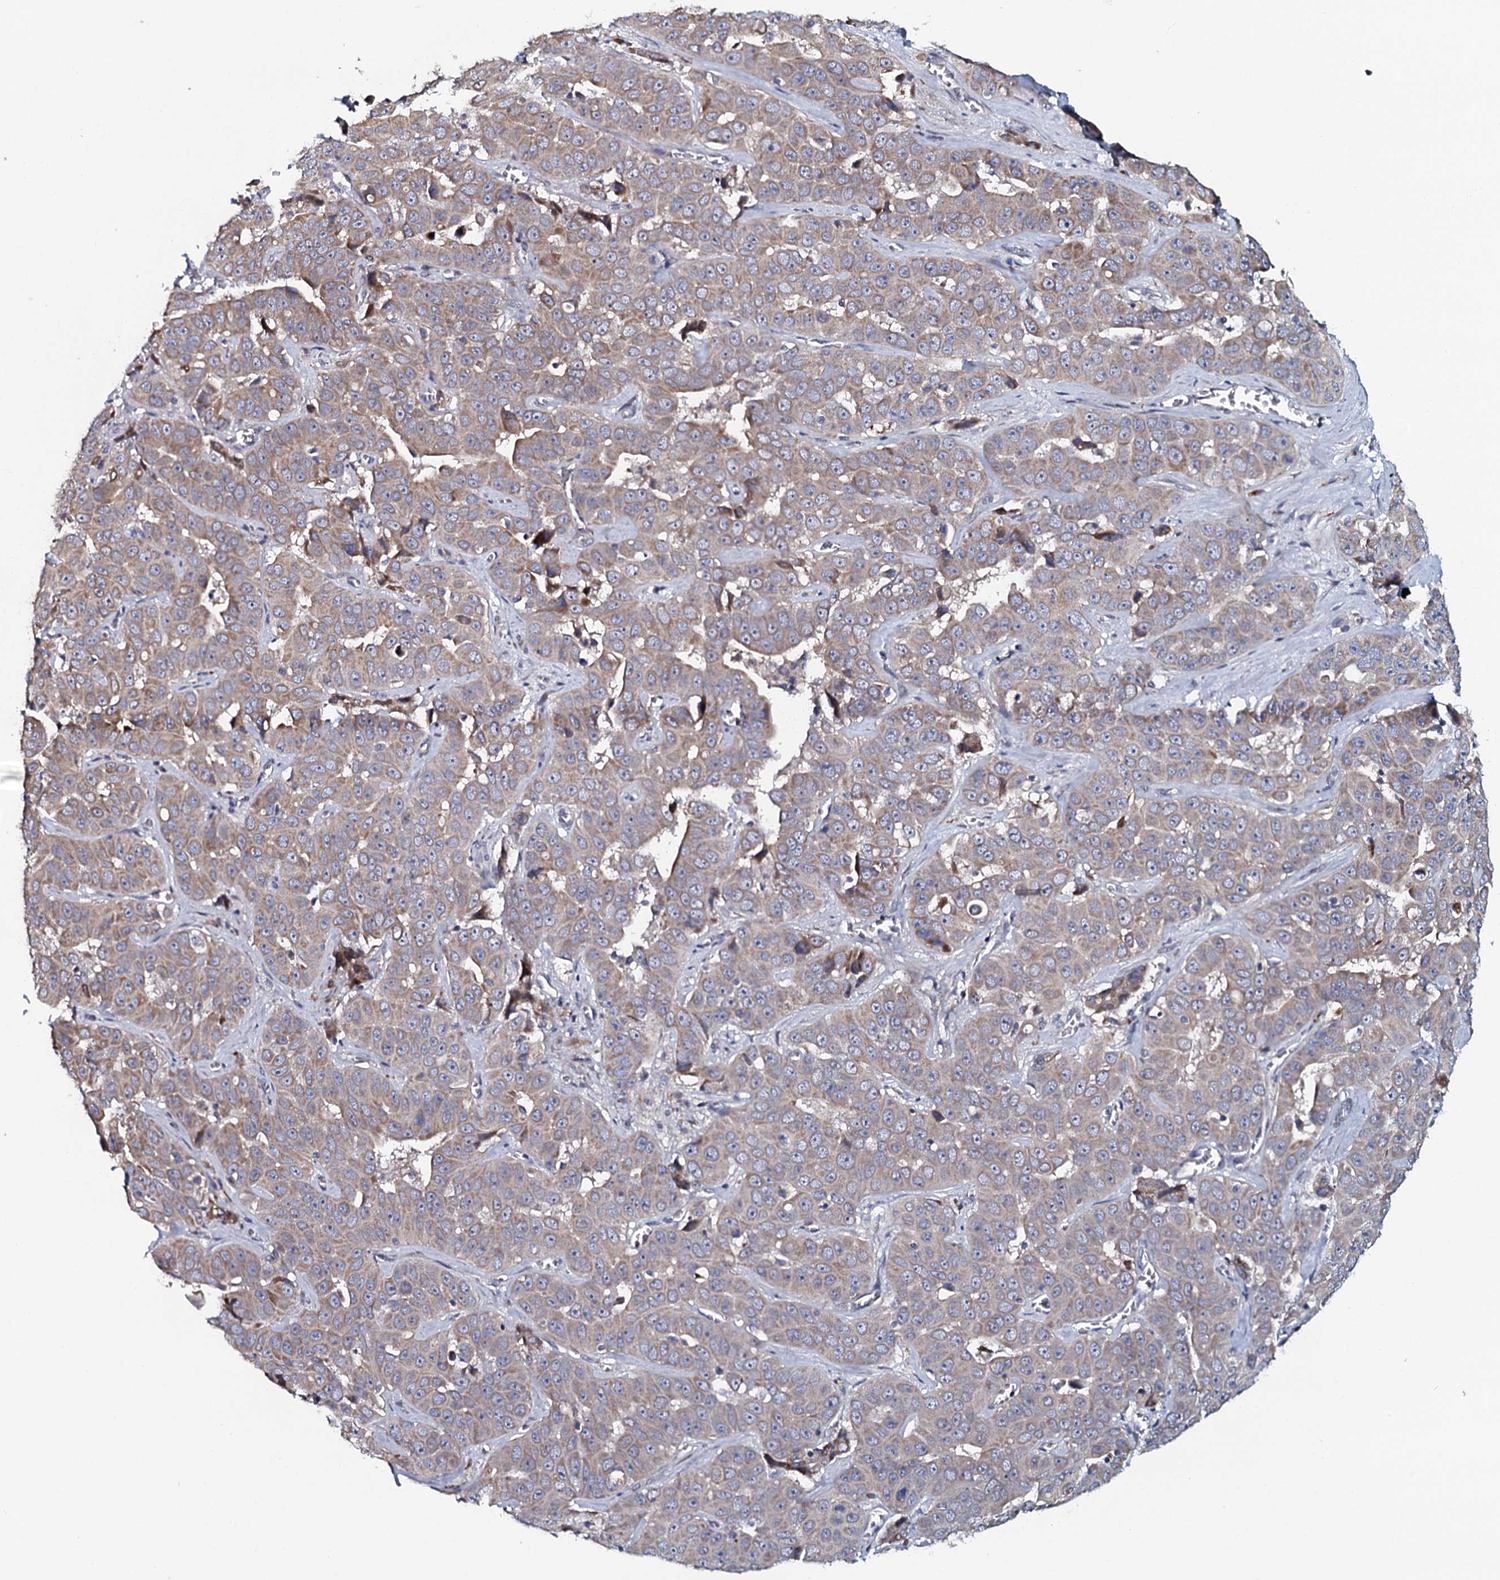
{"staining": {"intensity": "weak", "quantity": ">75%", "location": "cytoplasmic/membranous"}, "tissue": "liver cancer", "cell_type": "Tumor cells", "image_type": "cancer", "snomed": [{"axis": "morphology", "description": "Cholangiocarcinoma"}, {"axis": "topography", "description": "Liver"}], "caption": "This is a micrograph of immunohistochemistry (IHC) staining of liver cancer, which shows weak positivity in the cytoplasmic/membranous of tumor cells.", "gene": "KCTD4", "patient": {"sex": "female", "age": 52}}